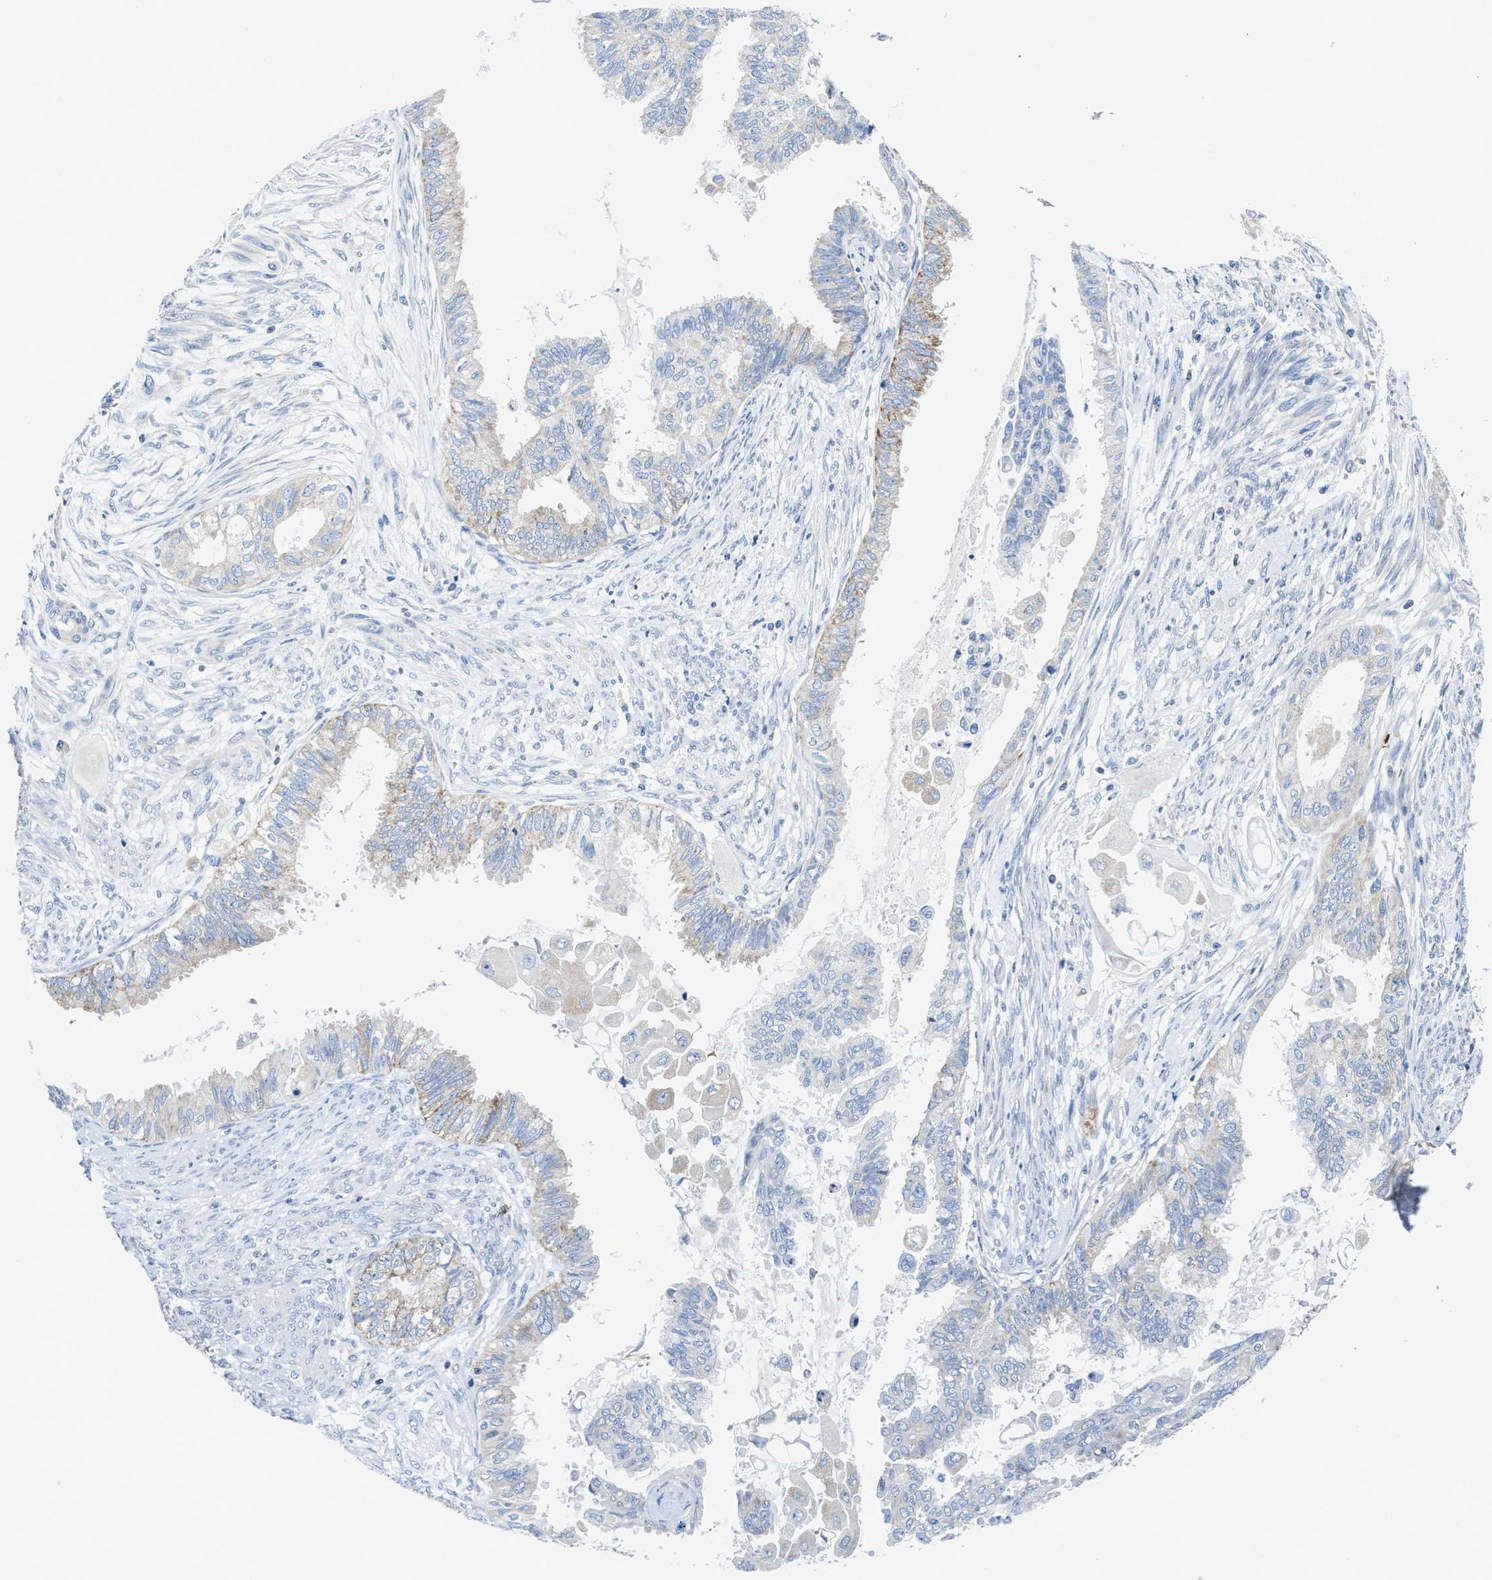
{"staining": {"intensity": "negative", "quantity": "none", "location": "none"}, "tissue": "cervical cancer", "cell_type": "Tumor cells", "image_type": "cancer", "snomed": [{"axis": "morphology", "description": "Normal tissue, NOS"}, {"axis": "morphology", "description": "Adenocarcinoma, NOS"}, {"axis": "topography", "description": "Cervix"}, {"axis": "topography", "description": "Endometrium"}], "caption": "An immunohistochemistry (IHC) image of adenocarcinoma (cervical) is shown. There is no staining in tumor cells of adenocarcinoma (cervical).", "gene": "PHLPP1", "patient": {"sex": "female", "age": 86}}